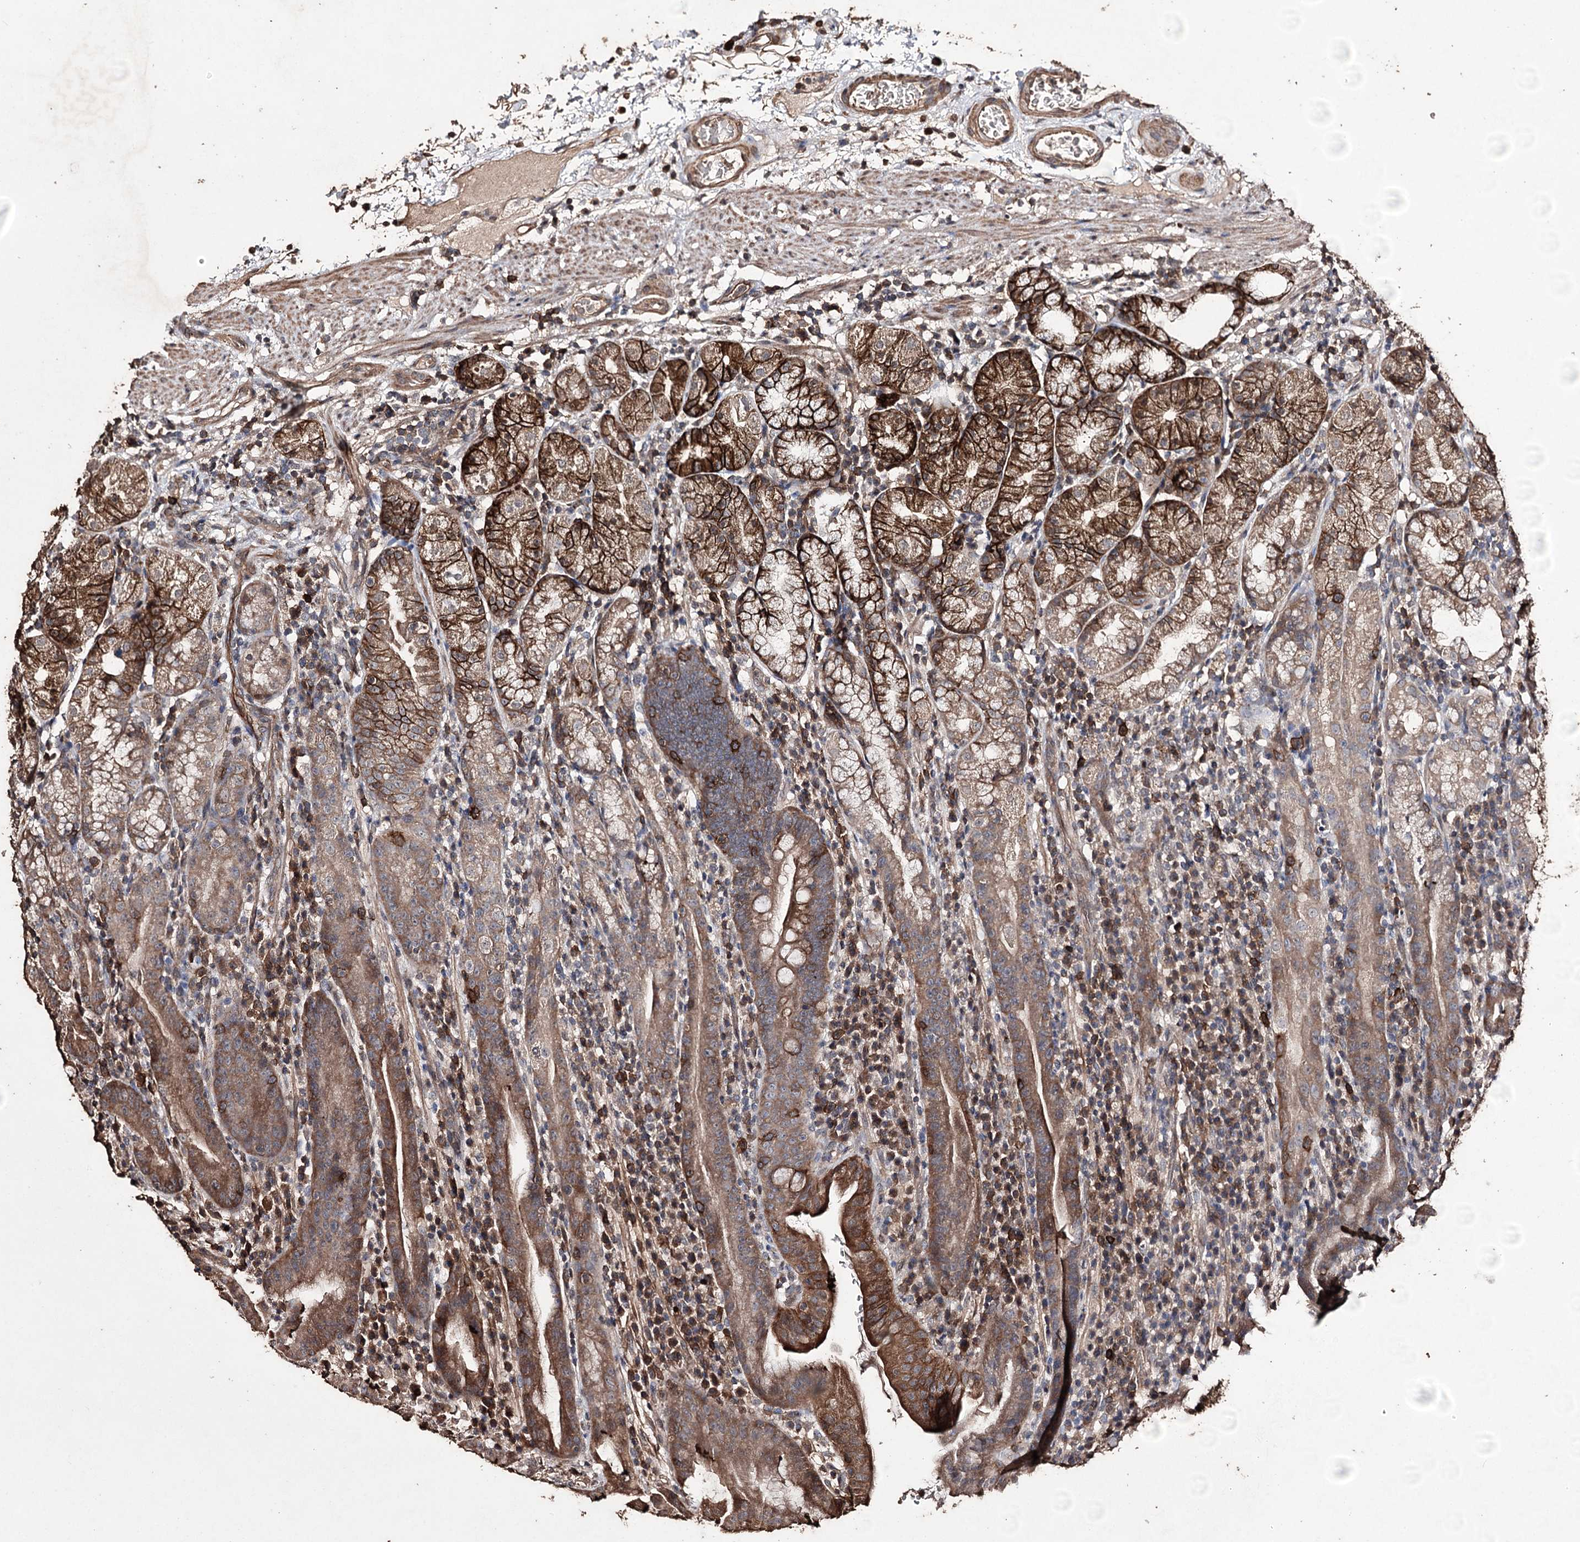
{"staining": {"intensity": "strong", "quantity": "25%-75%", "location": "cytoplasmic/membranous"}, "tissue": "stomach", "cell_type": "Glandular cells", "image_type": "normal", "snomed": [{"axis": "morphology", "description": "Normal tissue, NOS"}, {"axis": "morphology", "description": "Inflammation, NOS"}, {"axis": "topography", "description": "Stomach"}], "caption": "Strong cytoplasmic/membranous expression for a protein is present in about 25%-75% of glandular cells of normal stomach using IHC.", "gene": "ZNF662", "patient": {"sex": "male", "age": 79}}